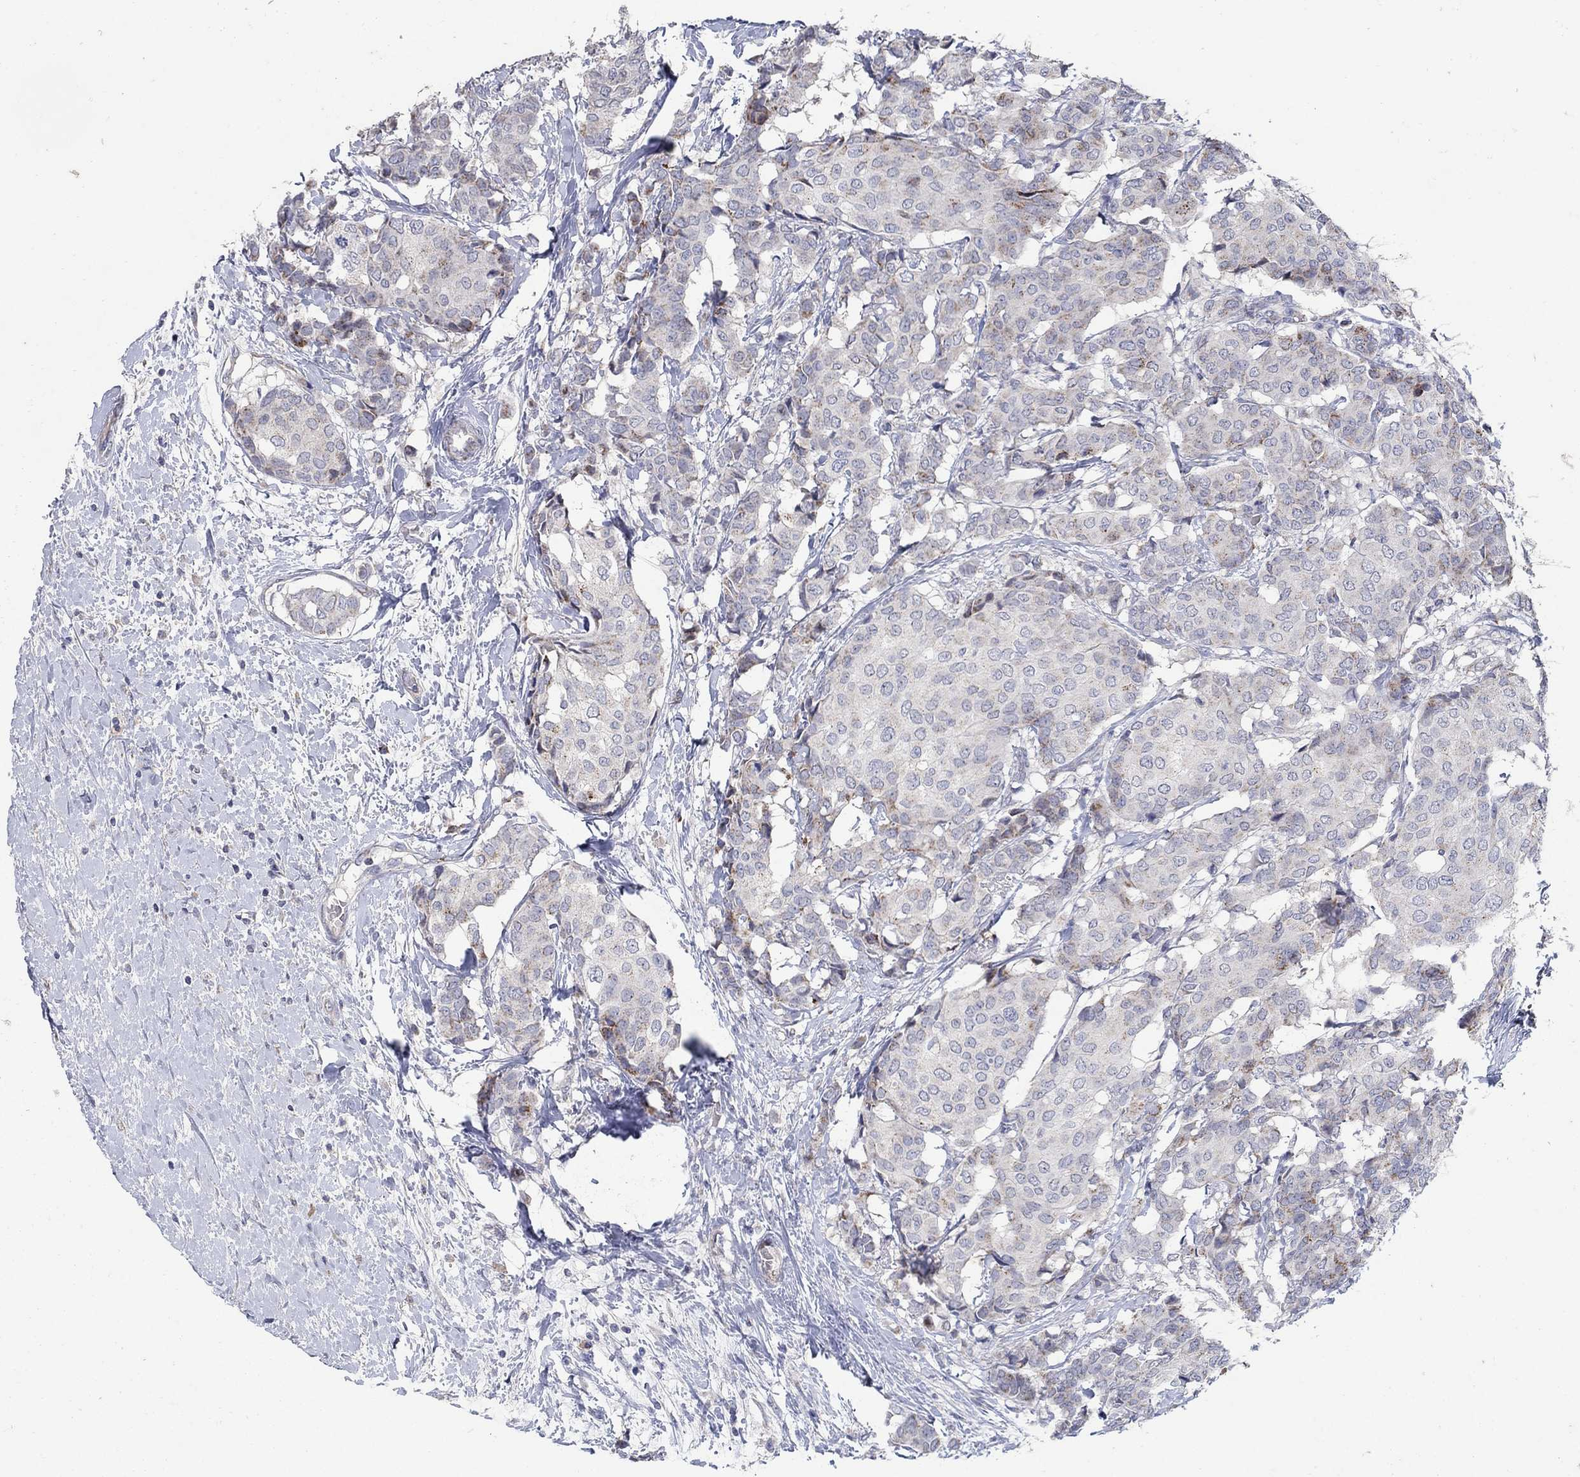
{"staining": {"intensity": "strong", "quantity": "<25%", "location": "cytoplasmic/membranous"}, "tissue": "breast cancer", "cell_type": "Tumor cells", "image_type": "cancer", "snomed": [{"axis": "morphology", "description": "Duct carcinoma"}, {"axis": "topography", "description": "Breast"}], "caption": "The histopathology image displays immunohistochemical staining of breast cancer. There is strong cytoplasmic/membranous expression is present in approximately <25% of tumor cells.", "gene": "HMX2", "patient": {"sex": "female", "age": 75}}